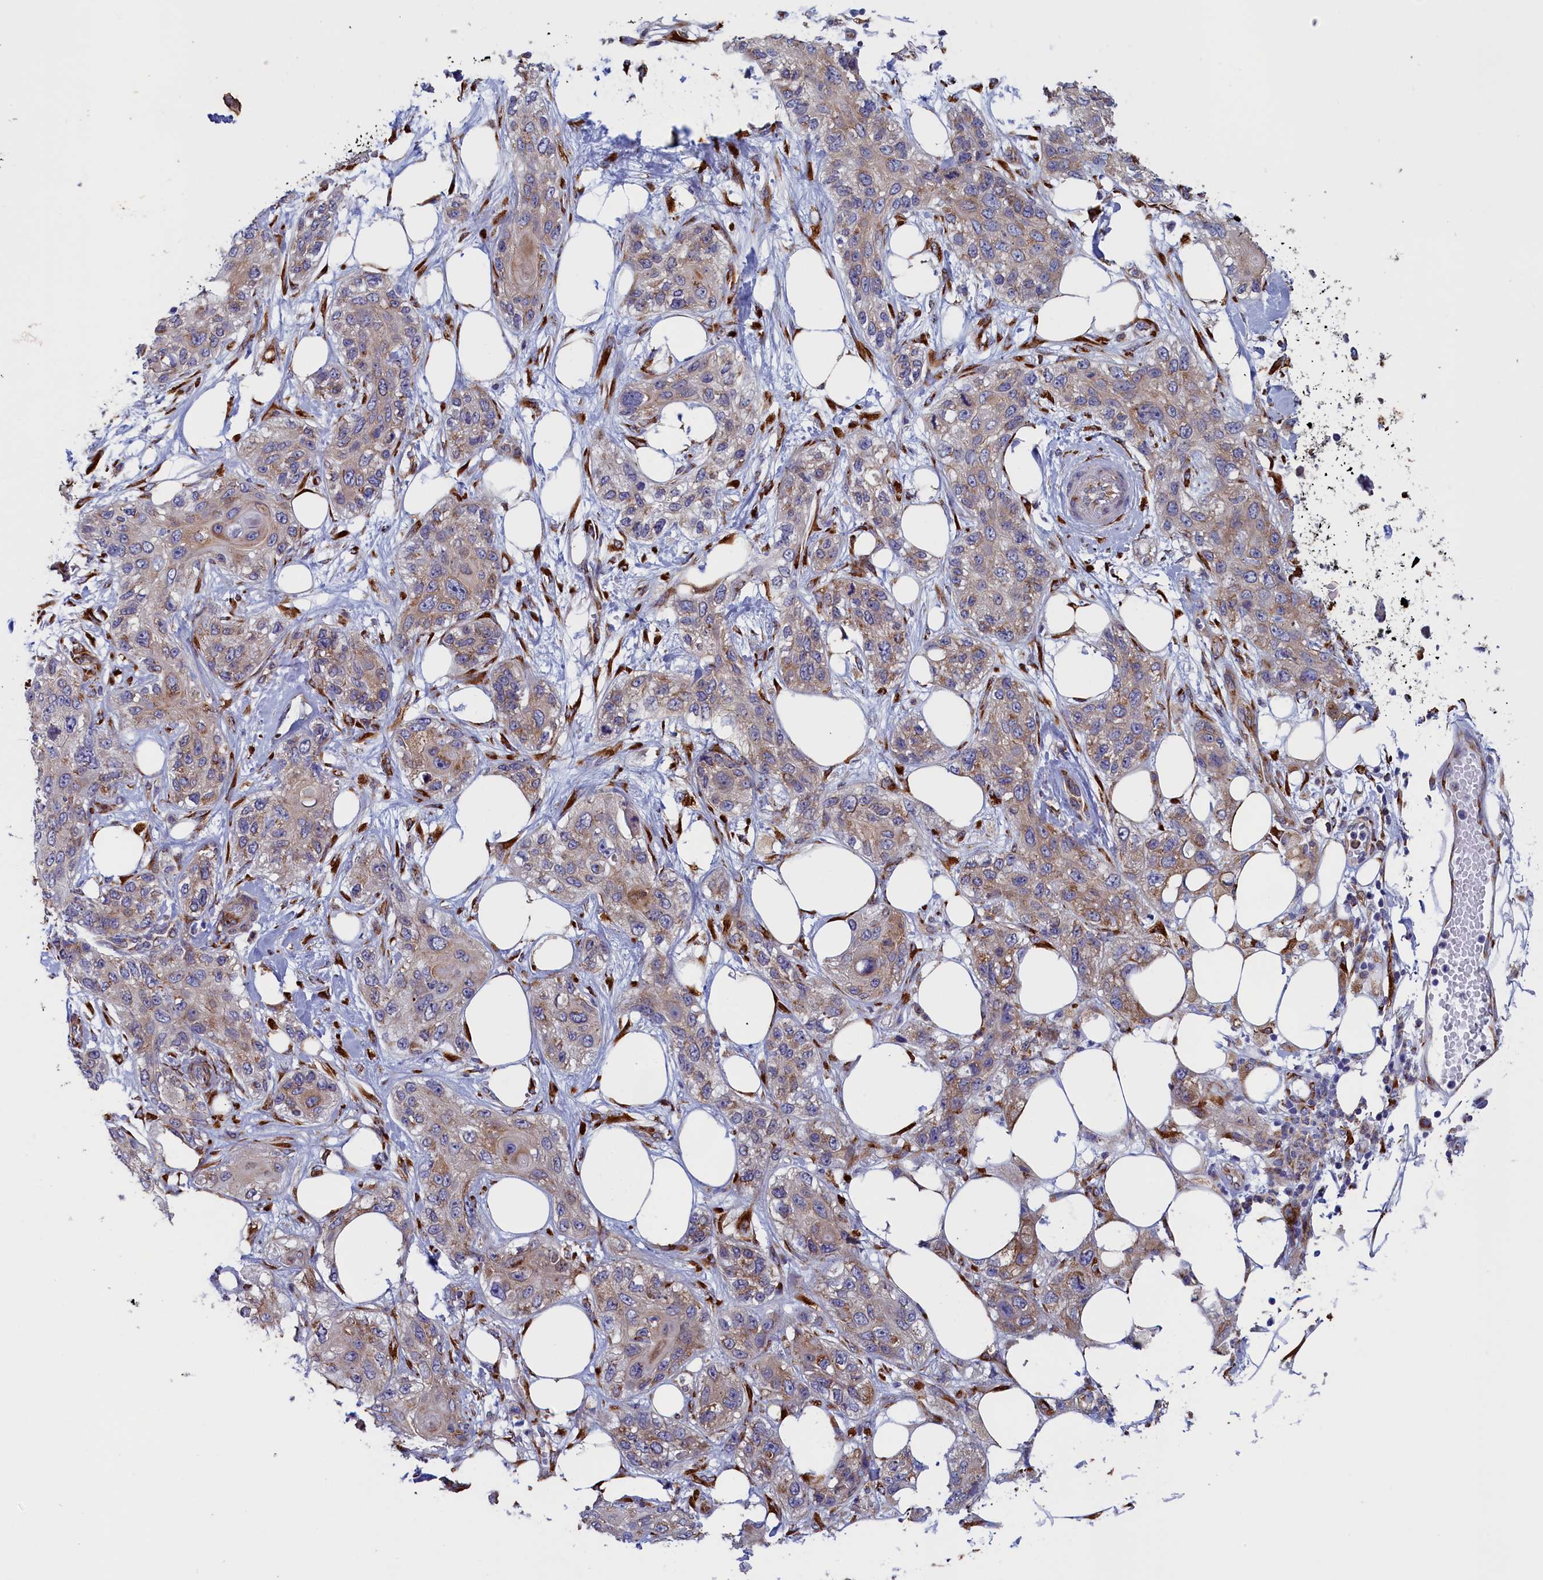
{"staining": {"intensity": "weak", "quantity": ">75%", "location": "cytoplasmic/membranous"}, "tissue": "skin cancer", "cell_type": "Tumor cells", "image_type": "cancer", "snomed": [{"axis": "morphology", "description": "Normal tissue, NOS"}, {"axis": "morphology", "description": "Squamous cell carcinoma, NOS"}, {"axis": "topography", "description": "Skin"}], "caption": "Protein expression analysis of human skin cancer reveals weak cytoplasmic/membranous positivity in about >75% of tumor cells. The protein of interest is stained brown, and the nuclei are stained in blue (DAB (3,3'-diaminobenzidine) IHC with brightfield microscopy, high magnification).", "gene": "CCDC68", "patient": {"sex": "male", "age": 72}}